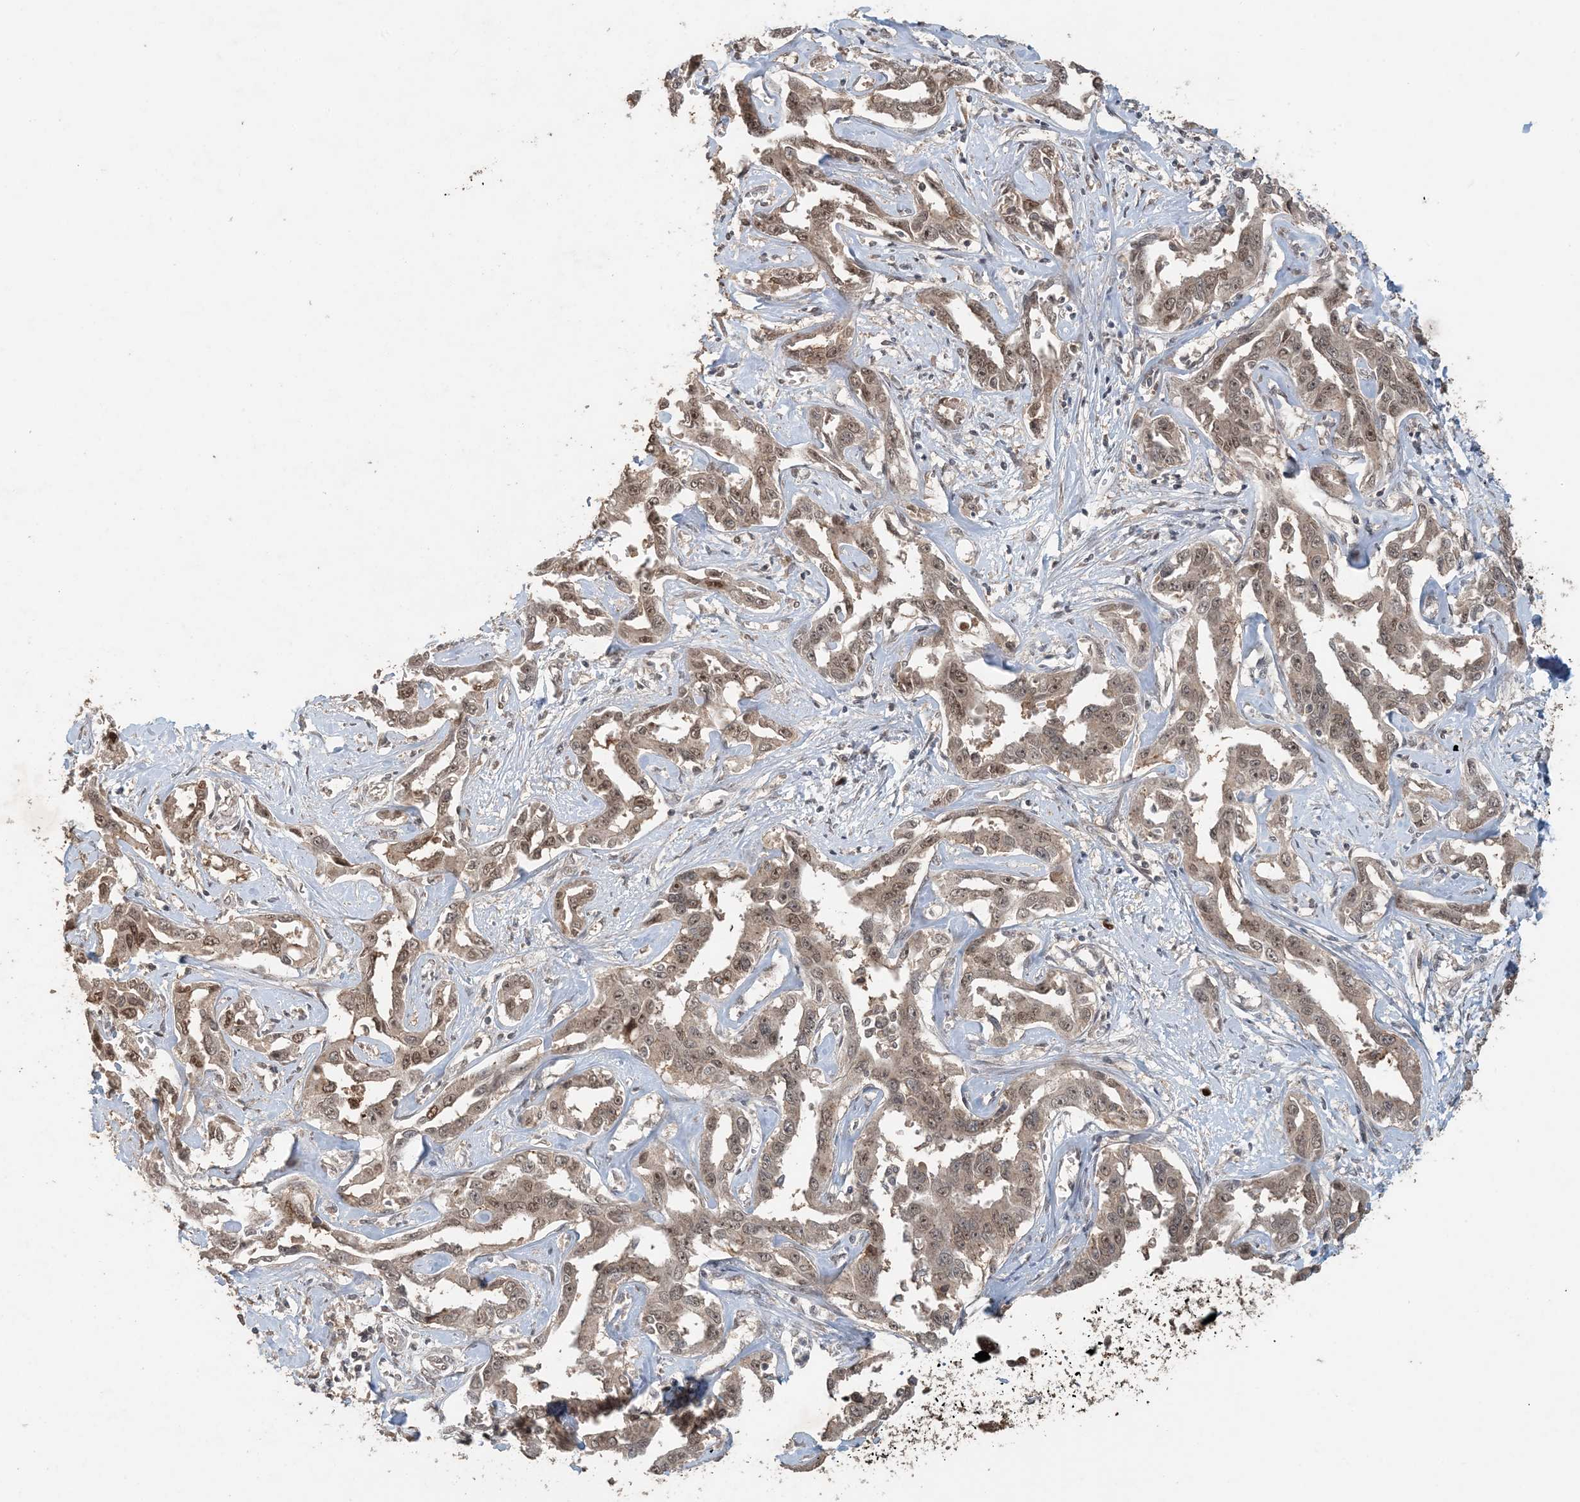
{"staining": {"intensity": "moderate", "quantity": ">75%", "location": "nuclear"}, "tissue": "liver cancer", "cell_type": "Tumor cells", "image_type": "cancer", "snomed": [{"axis": "morphology", "description": "Cholangiocarcinoma"}, {"axis": "topography", "description": "Liver"}], "caption": "A micrograph of human liver cancer stained for a protein shows moderate nuclear brown staining in tumor cells. (DAB = brown stain, brightfield microscopy at high magnification).", "gene": "ATP13A2", "patient": {"sex": "male", "age": 59}}